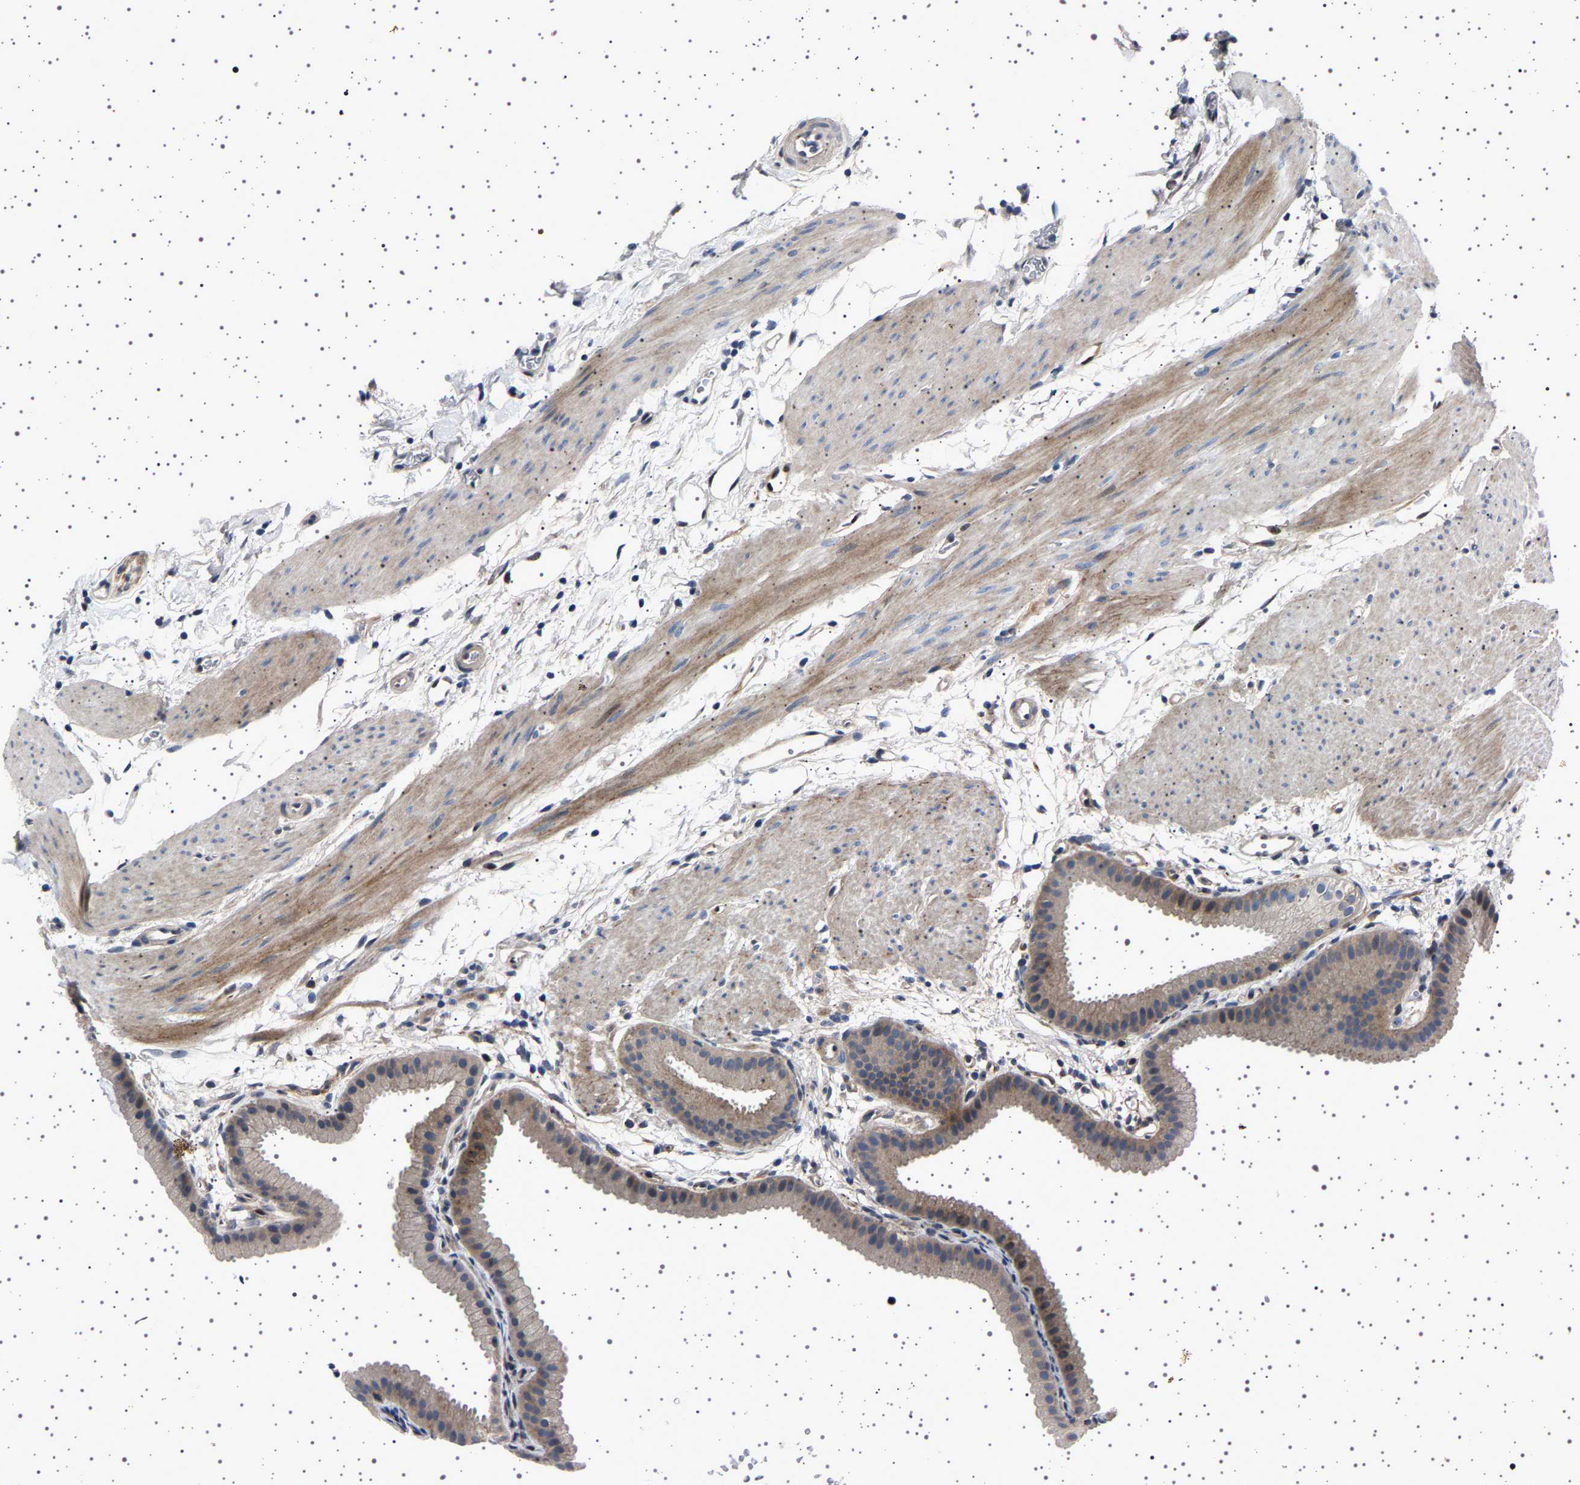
{"staining": {"intensity": "moderate", "quantity": ">75%", "location": "cytoplasmic/membranous"}, "tissue": "gallbladder", "cell_type": "Glandular cells", "image_type": "normal", "snomed": [{"axis": "morphology", "description": "Normal tissue, NOS"}, {"axis": "topography", "description": "Gallbladder"}], "caption": "Immunohistochemistry (IHC) image of normal gallbladder: gallbladder stained using IHC displays medium levels of moderate protein expression localized specifically in the cytoplasmic/membranous of glandular cells, appearing as a cytoplasmic/membranous brown color.", "gene": "PAK5", "patient": {"sex": "female", "age": 64}}